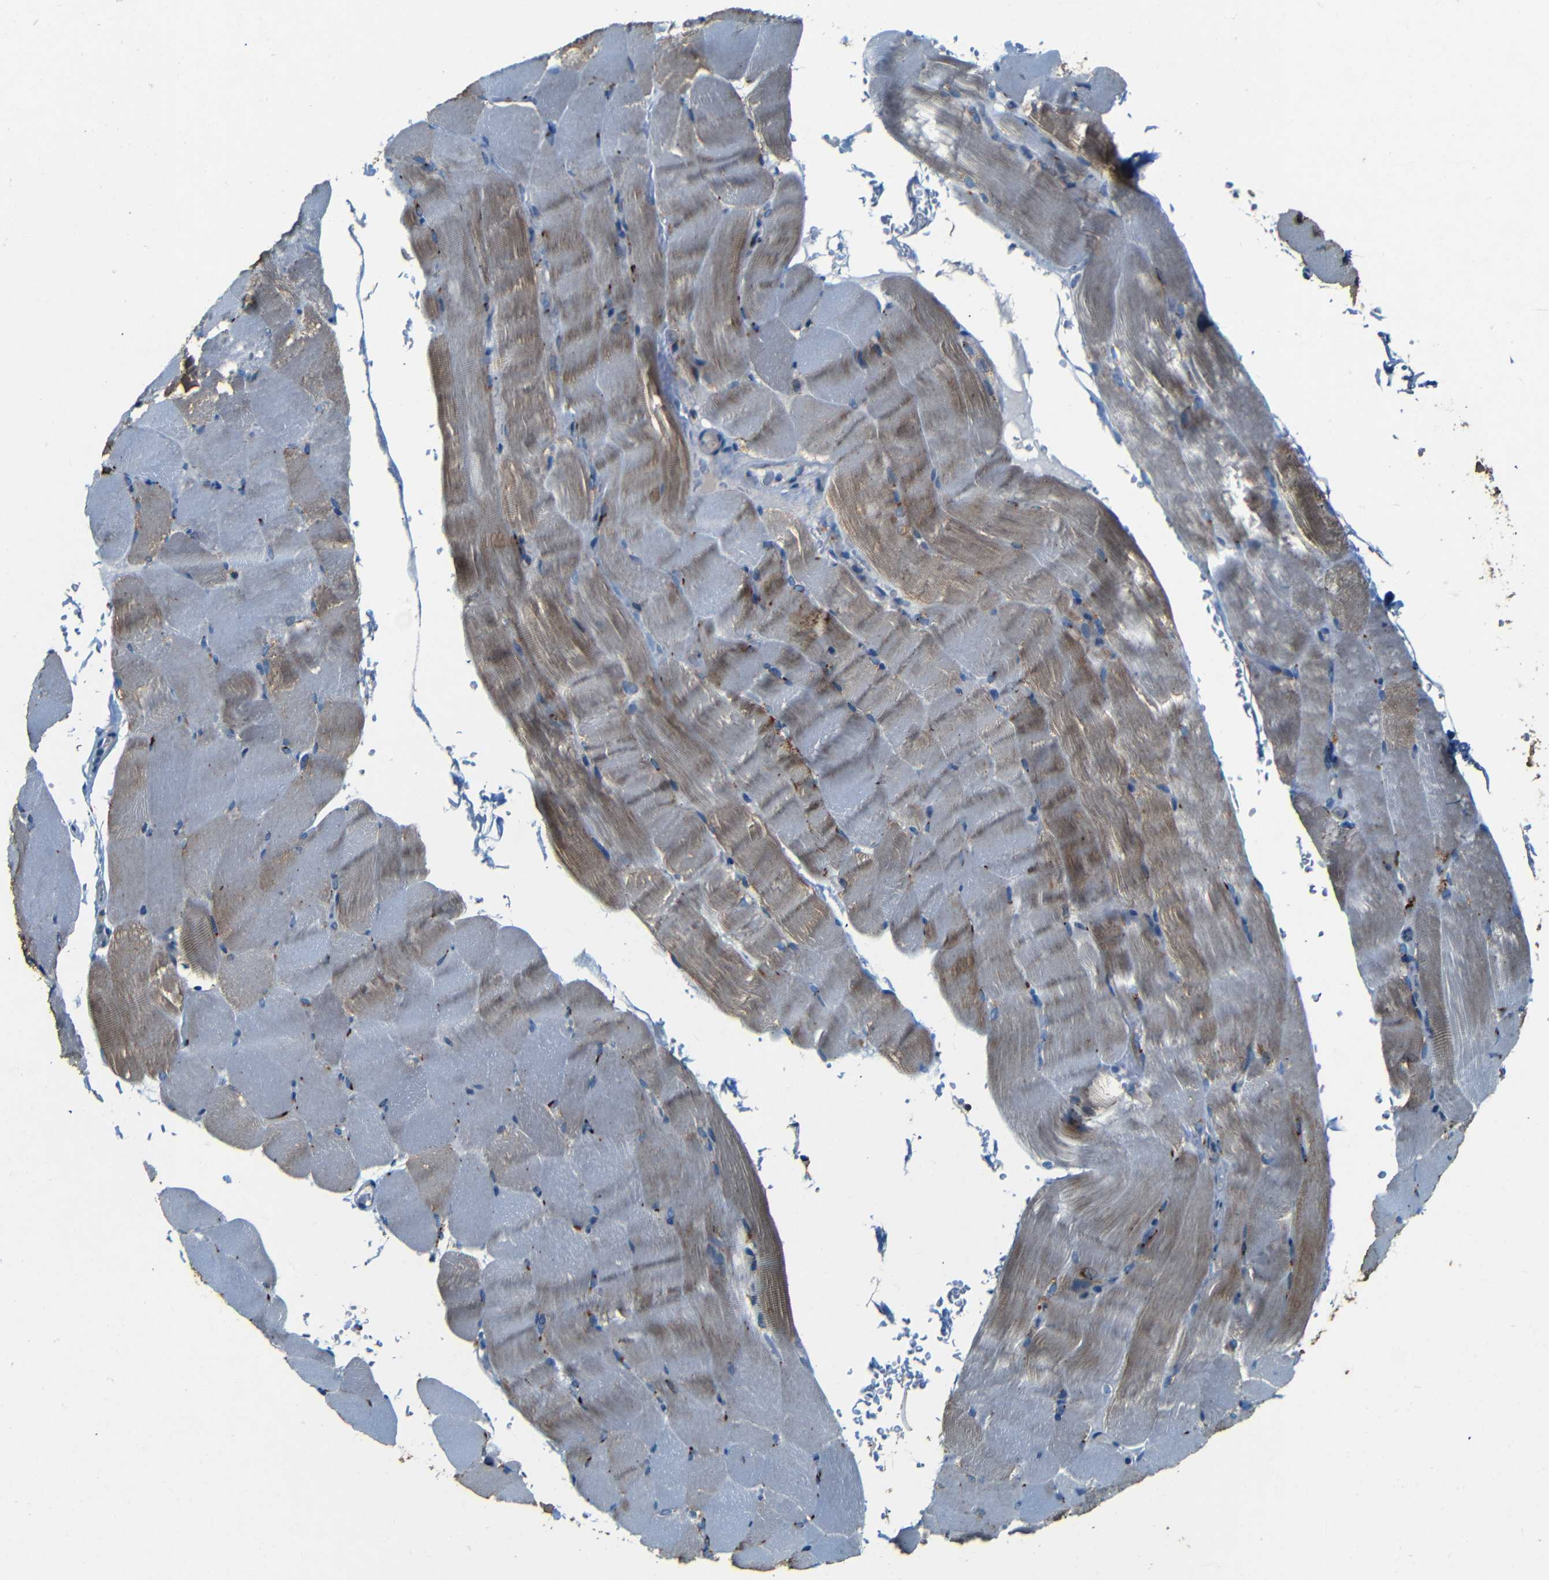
{"staining": {"intensity": "moderate", "quantity": "25%-75%", "location": "cytoplasmic/membranous"}, "tissue": "skeletal muscle", "cell_type": "Myocytes", "image_type": "normal", "snomed": [{"axis": "morphology", "description": "Normal tissue, NOS"}, {"axis": "topography", "description": "Skeletal muscle"}, {"axis": "topography", "description": "Parathyroid gland"}], "caption": "Protein expression analysis of unremarkable human skeletal muscle reveals moderate cytoplasmic/membranous expression in approximately 25%-75% of myocytes.", "gene": "WSCD2", "patient": {"sex": "female", "age": 37}}